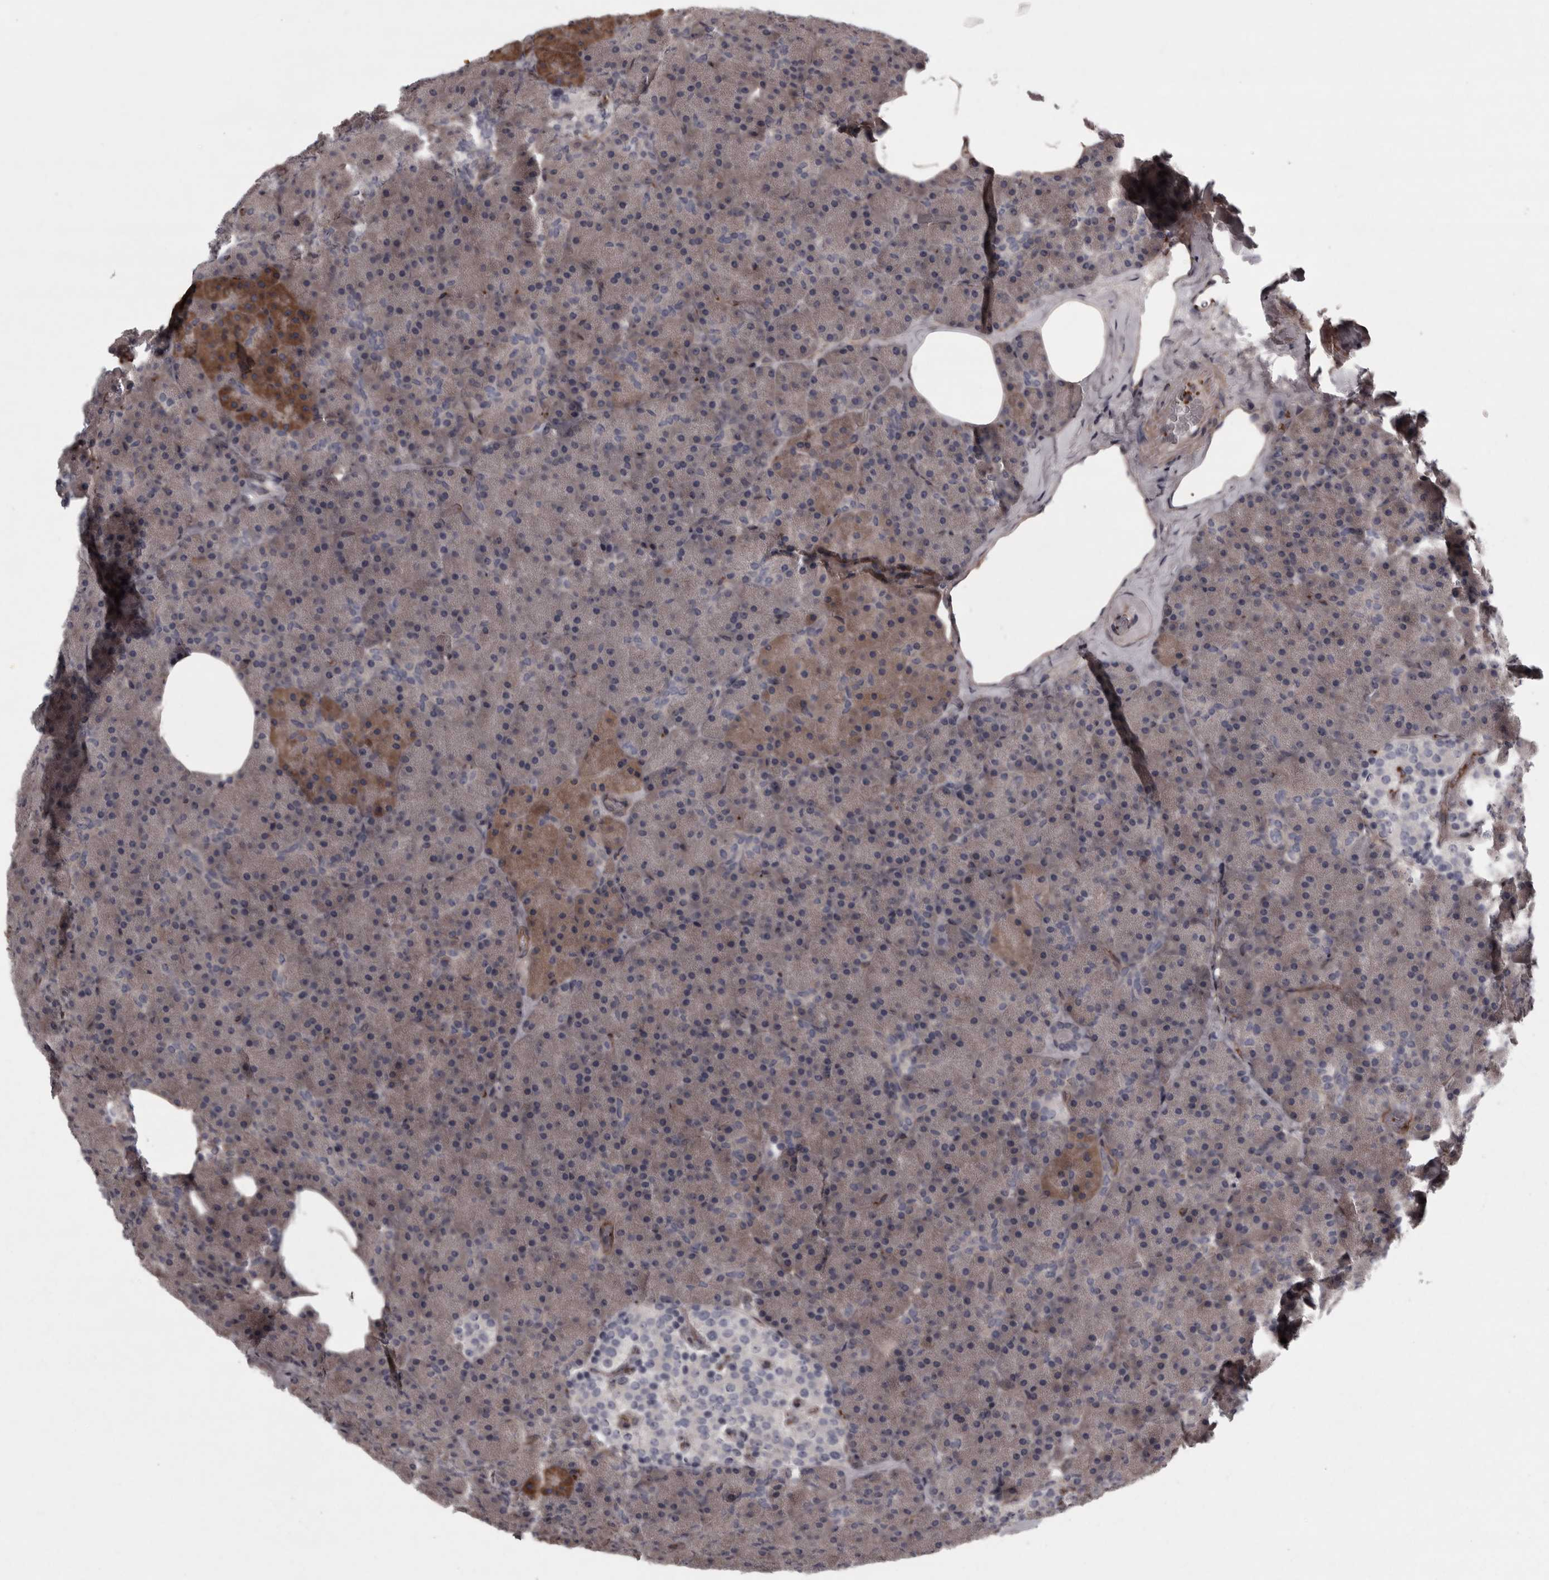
{"staining": {"intensity": "moderate", "quantity": "<25%", "location": "cytoplasmic/membranous"}, "tissue": "pancreas", "cell_type": "Exocrine glandular cells", "image_type": "normal", "snomed": [{"axis": "morphology", "description": "Normal tissue, NOS"}, {"axis": "morphology", "description": "Carcinoid, malignant, NOS"}, {"axis": "topography", "description": "Pancreas"}], "caption": "Pancreas stained with DAB (3,3'-diaminobenzidine) immunohistochemistry (IHC) demonstrates low levels of moderate cytoplasmic/membranous expression in about <25% of exocrine glandular cells. (DAB (3,3'-diaminobenzidine) IHC with brightfield microscopy, high magnification).", "gene": "RSU1", "patient": {"sex": "female", "age": 35}}